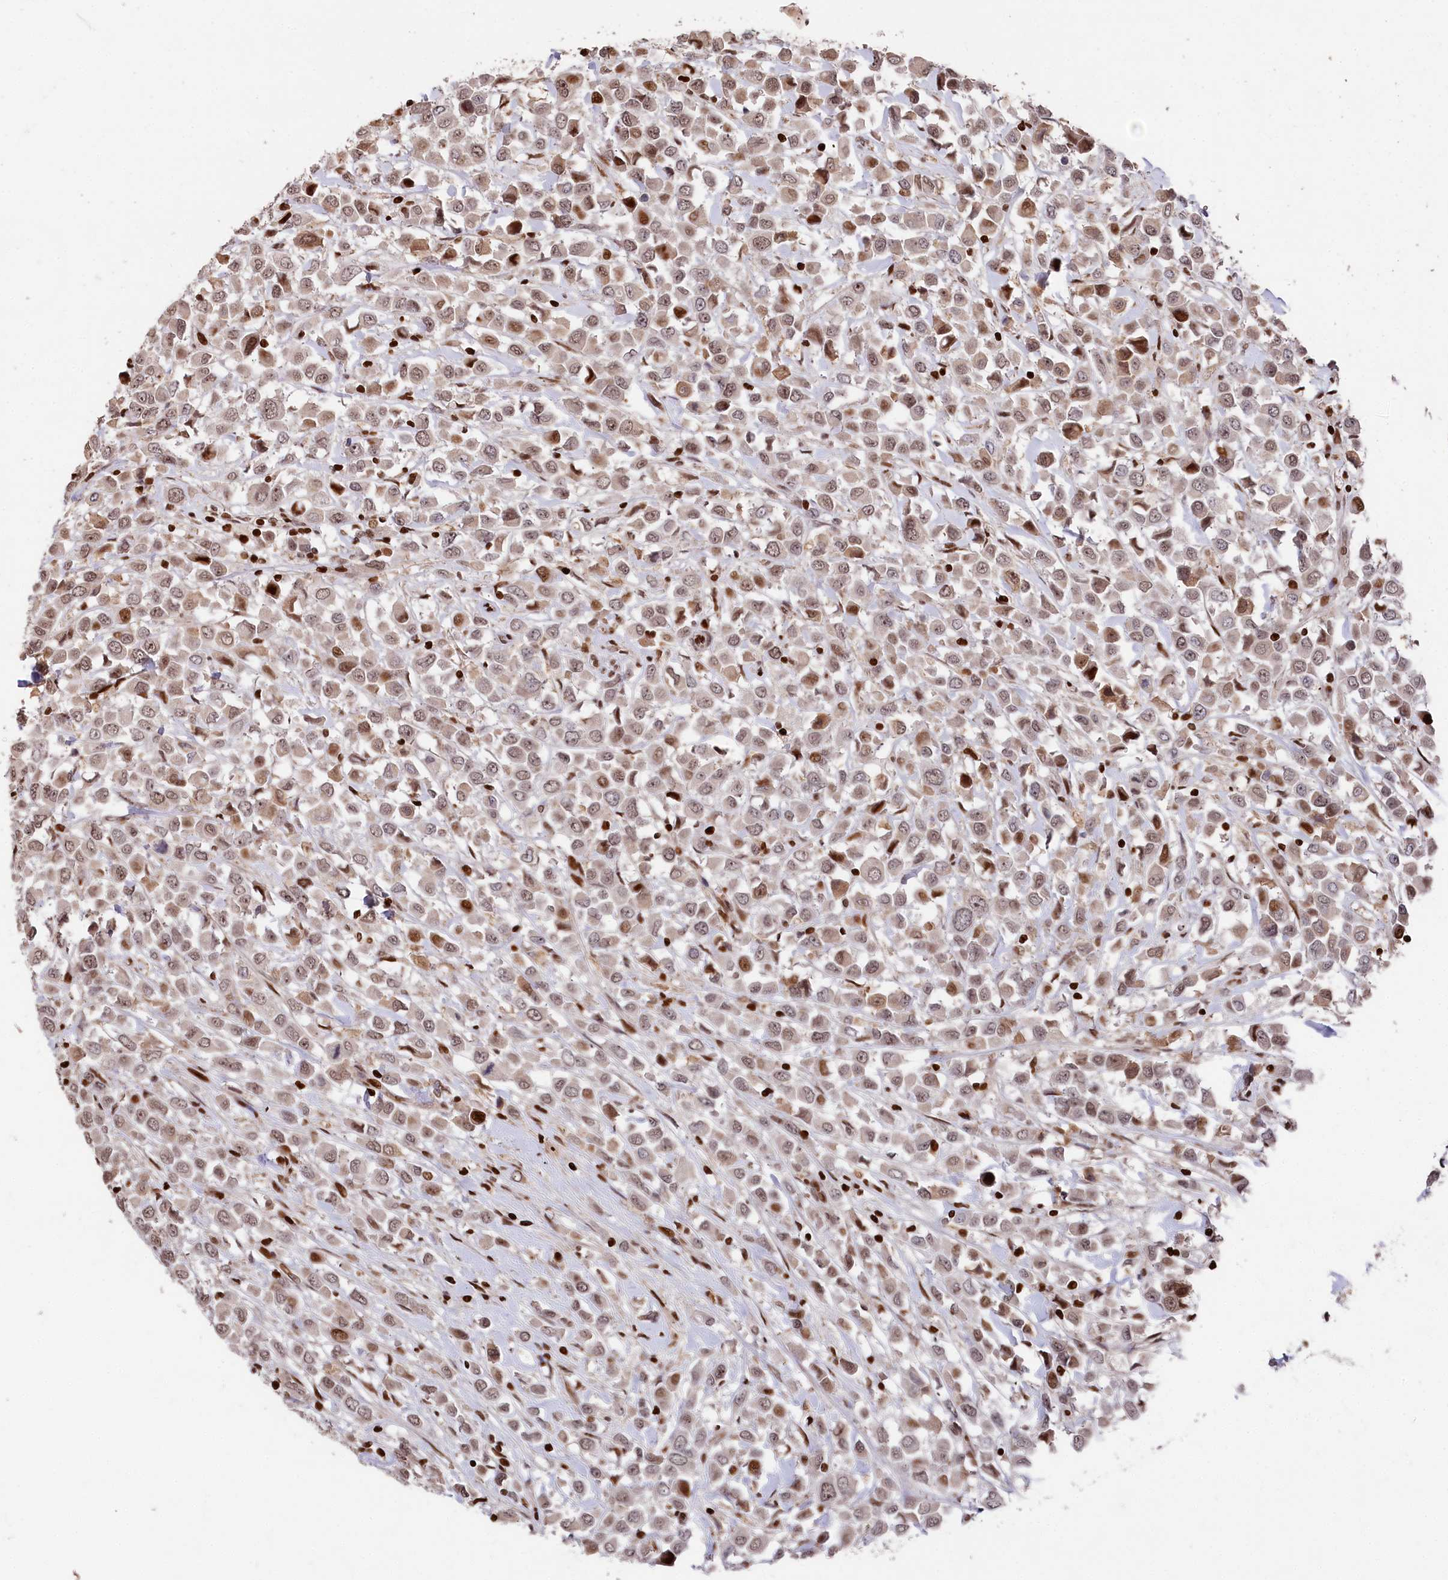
{"staining": {"intensity": "moderate", "quantity": "25%-75%", "location": "cytoplasmic/membranous,nuclear"}, "tissue": "breast cancer", "cell_type": "Tumor cells", "image_type": "cancer", "snomed": [{"axis": "morphology", "description": "Duct carcinoma"}, {"axis": "topography", "description": "Breast"}], "caption": "A brown stain highlights moderate cytoplasmic/membranous and nuclear staining of a protein in breast cancer (infiltrating ductal carcinoma) tumor cells. The protein of interest is stained brown, and the nuclei are stained in blue (DAB IHC with brightfield microscopy, high magnification).", "gene": "MCF2L2", "patient": {"sex": "female", "age": 61}}